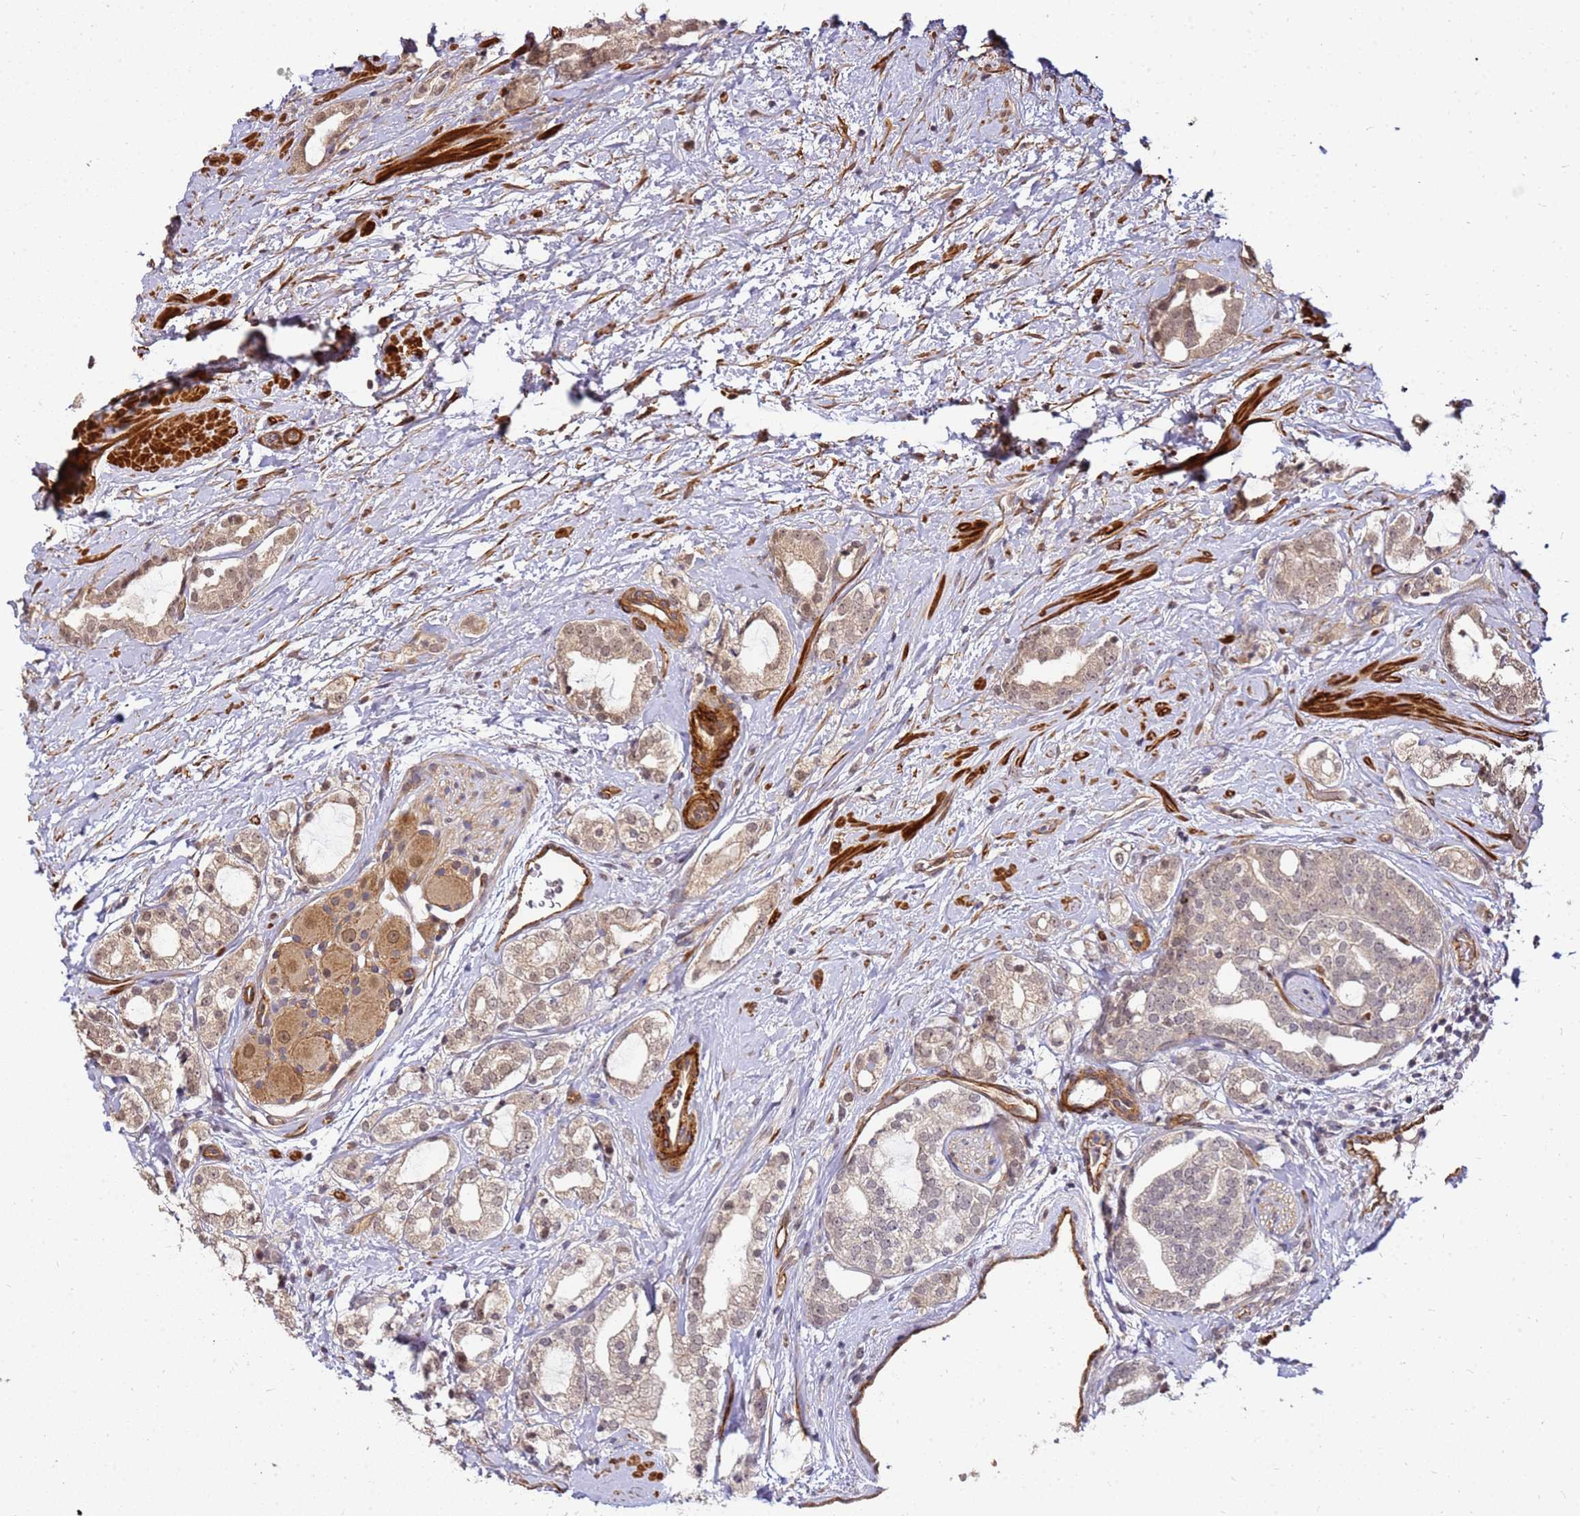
{"staining": {"intensity": "weak", "quantity": ">75%", "location": "cytoplasmic/membranous"}, "tissue": "prostate cancer", "cell_type": "Tumor cells", "image_type": "cancer", "snomed": [{"axis": "morphology", "description": "Adenocarcinoma, High grade"}, {"axis": "topography", "description": "Prostate"}], "caption": "Immunohistochemical staining of human prostate cancer shows low levels of weak cytoplasmic/membranous protein positivity in approximately >75% of tumor cells.", "gene": "ST18", "patient": {"sex": "male", "age": 64}}